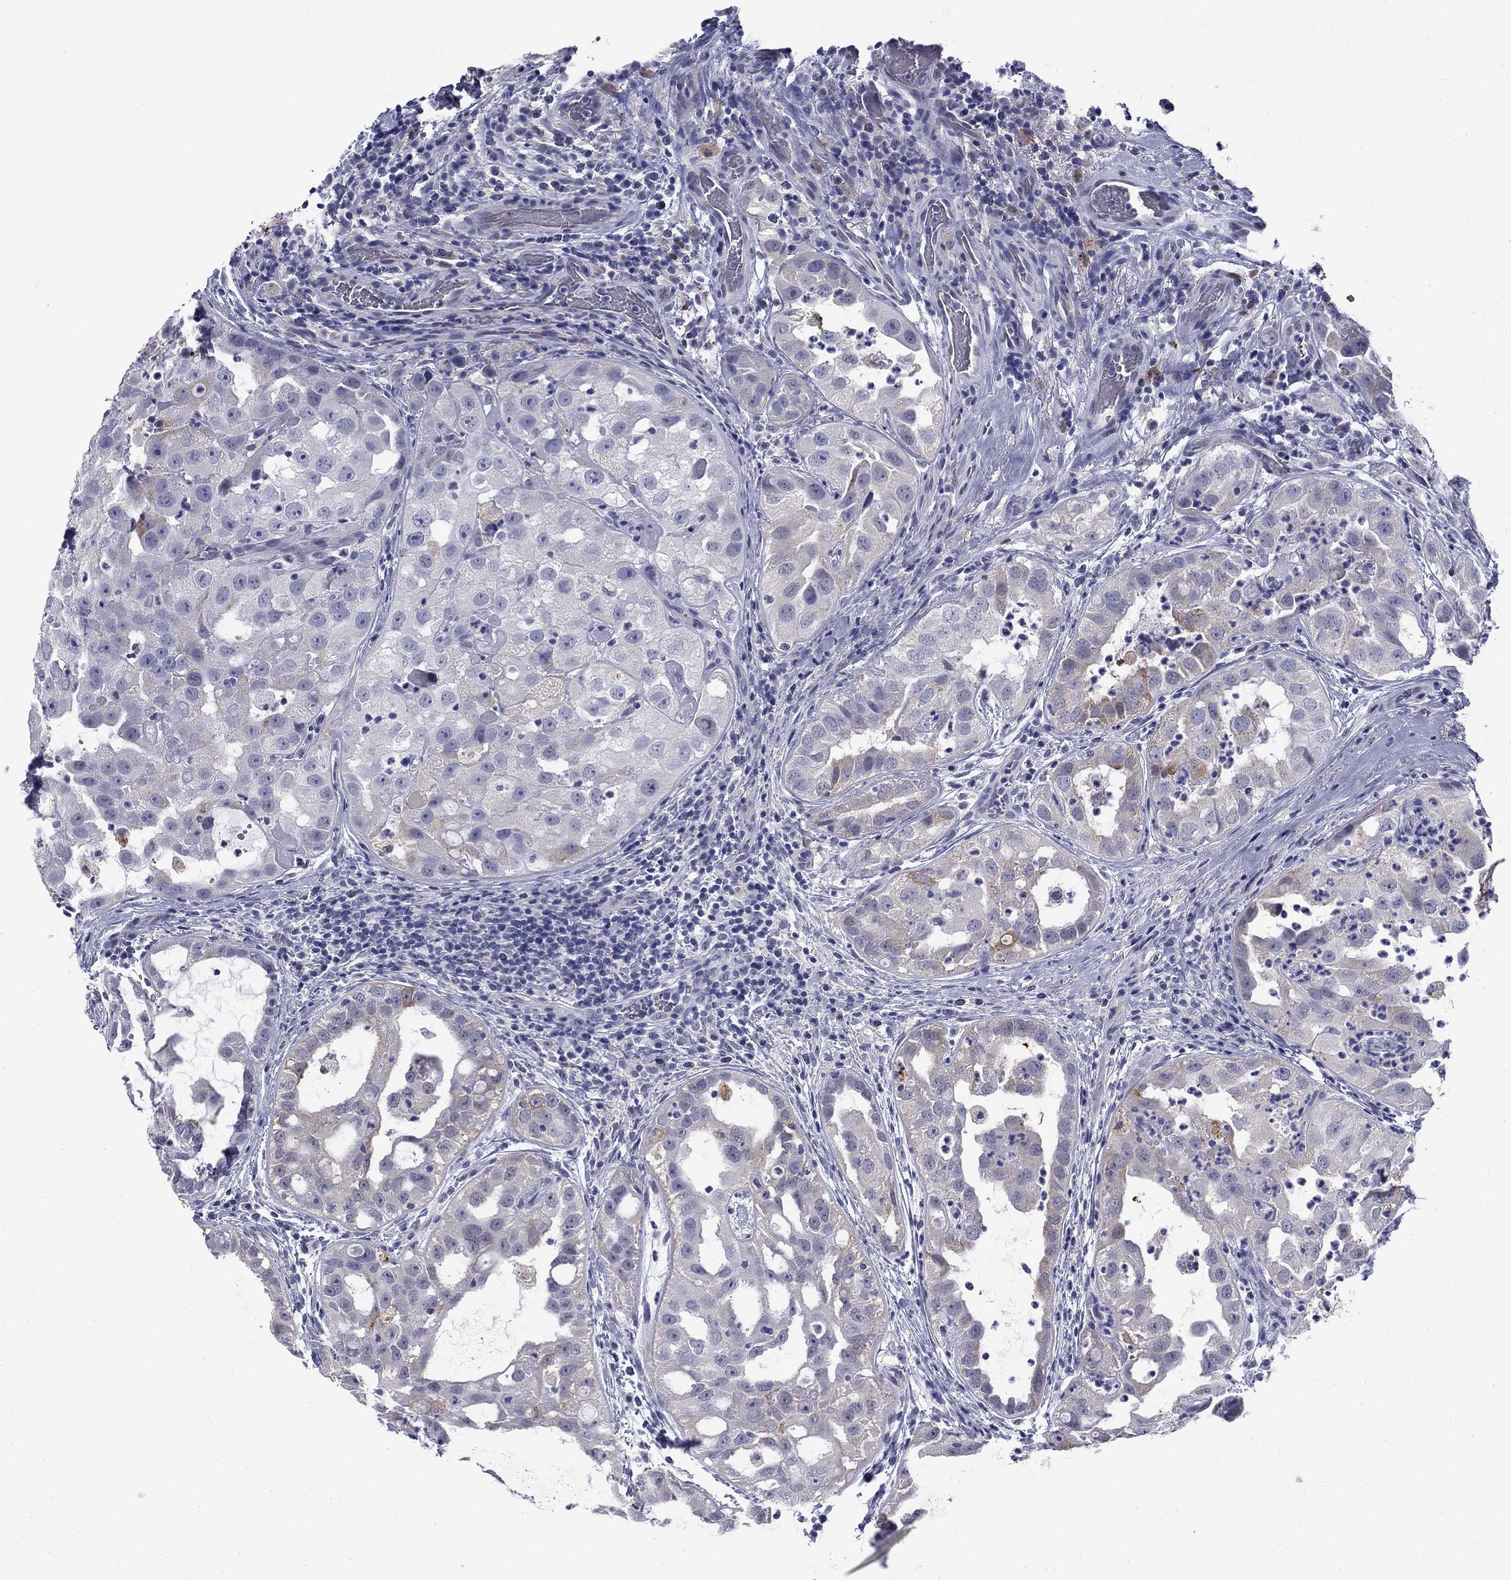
{"staining": {"intensity": "moderate", "quantity": "<25%", "location": "cytoplasmic/membranous"}, "tissue": "urothelial cancer", "cell_type": "Tumor cells", "image_type": "cancer", "snomed": [{"axis": "morphology", "description": "Urothelial carcinoma, High grade"}, {"axis": "topography", "description": "Urinary bladder"}], "caption": "Urothelial cancer stained for a protein exhibits moderate cytoplasmic/membranous positivity in tumor cells.", "gene": "BCL2L14", "patient": {"sex": "female", "age": 41}}